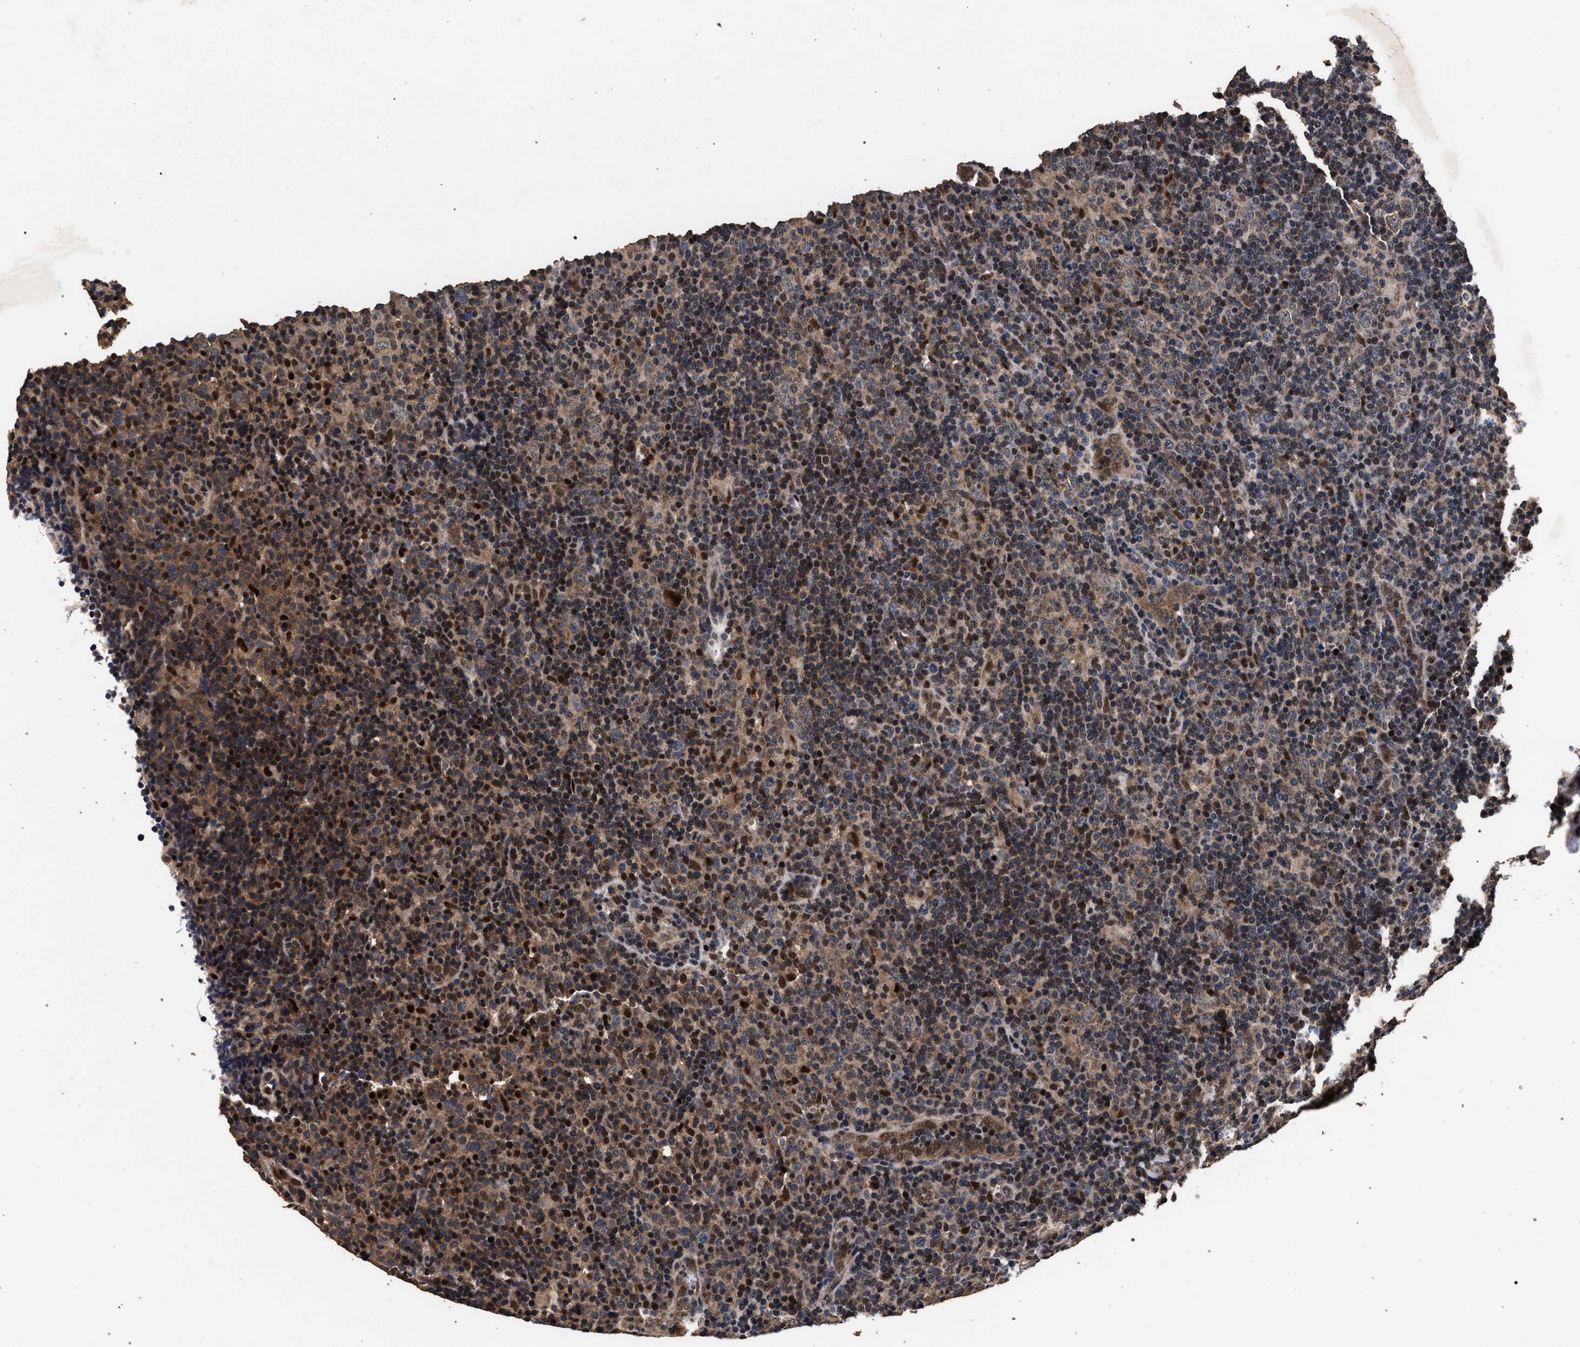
{"staining": {"intensity": "moderate", "quantity": ">75%", "location": "cytoplasmic/membranous,nuclear"}, "tissue": "lymphoma", "cell_type": "Tumor cells", "image_type": "cancer", "snomed": [{"axis": "morphology", "description": "Hodgkin's disease, NOS"}, {"axis": "topography", "description": "Lymph node"}], "caption": "Moderate cytoplasmic/membranous and nuclear protein positivity is seen in approximately >75% of tumor cells in Hodgkin's disease.", "gene": "ACOX1", "patient": {"sex": "female", "age": 57}}